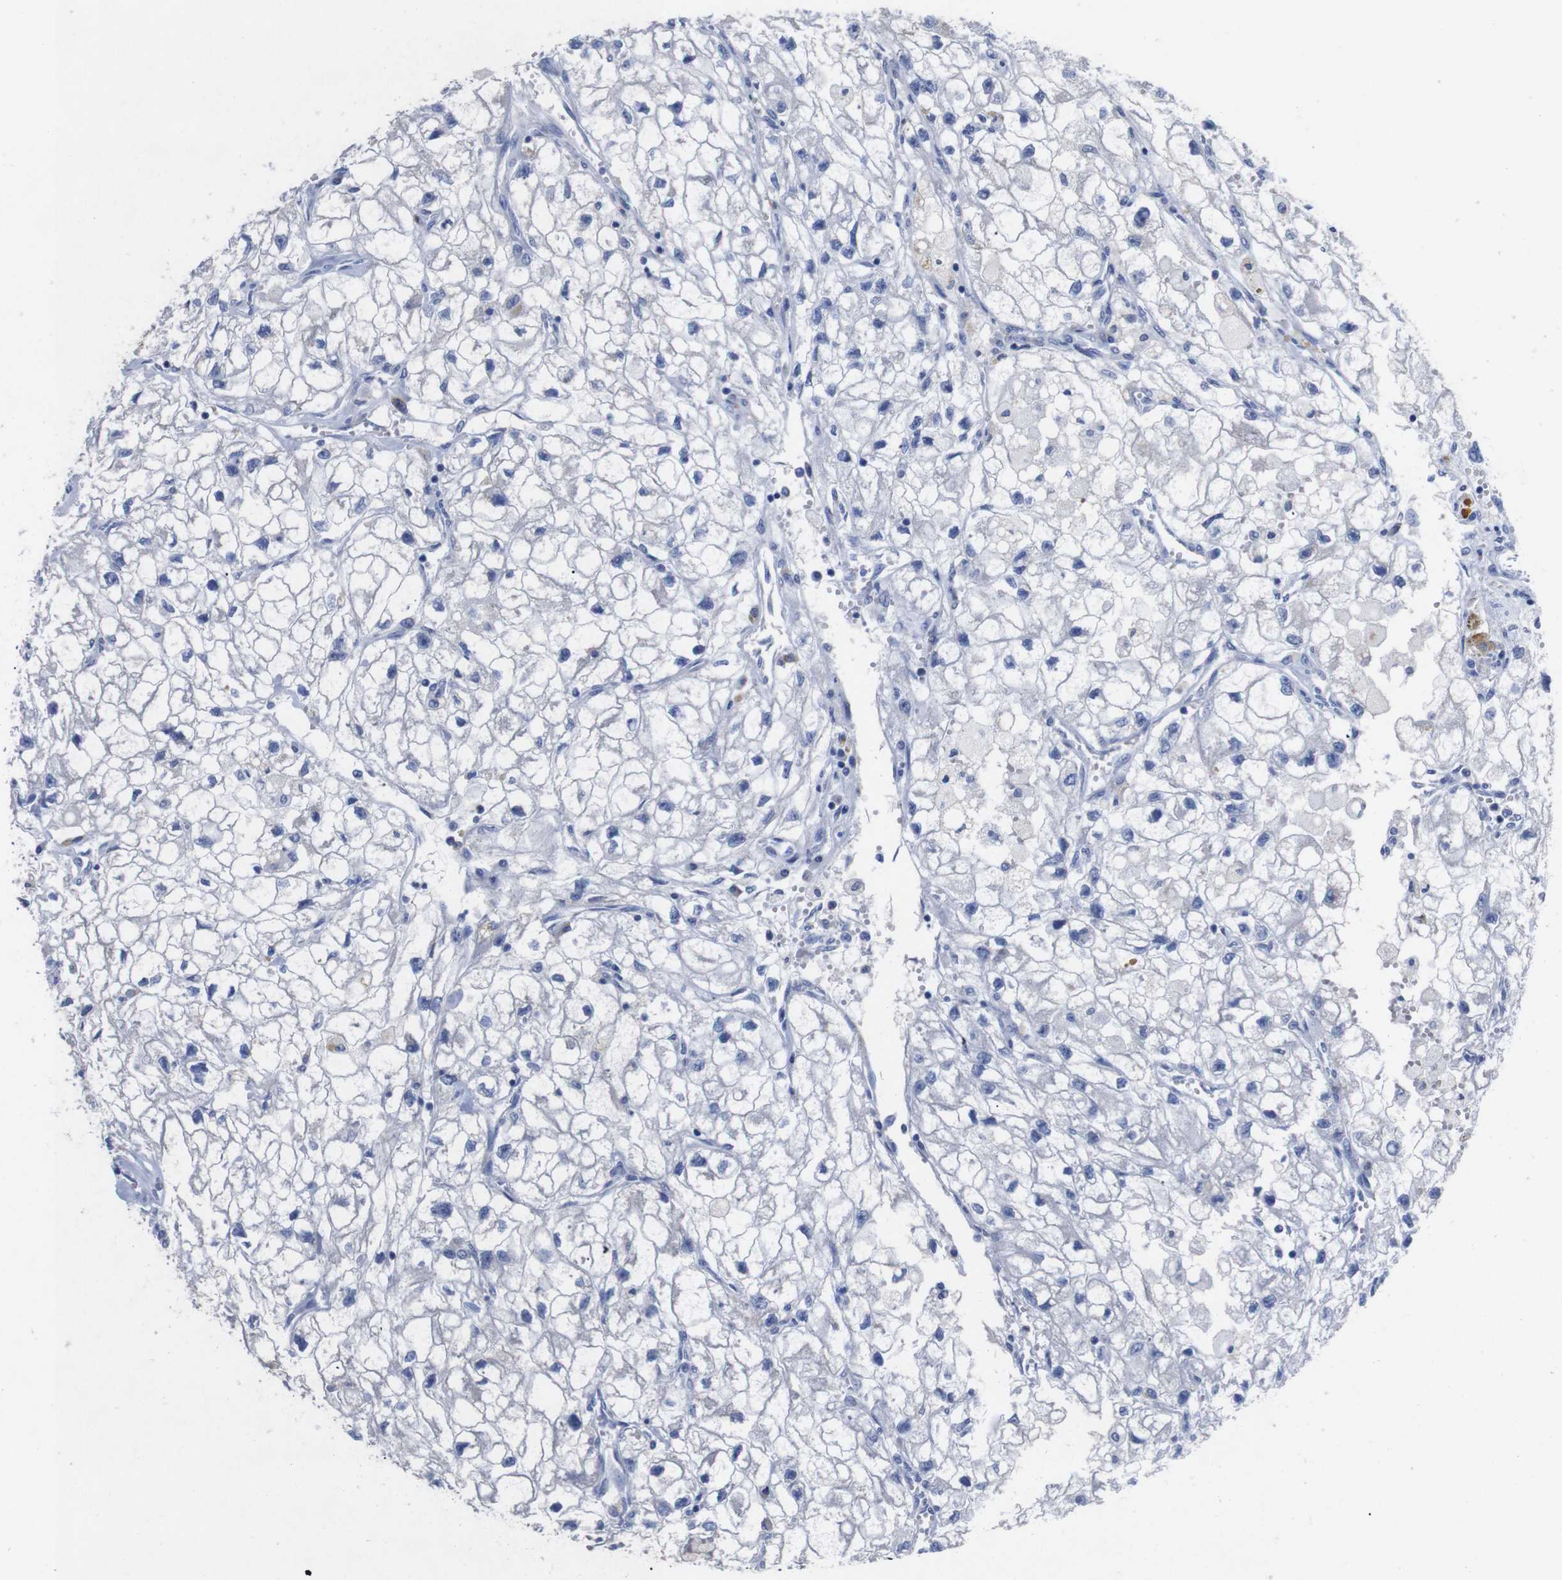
{"staining": {"intensity": "negative", "quantity": "none", "location": "none"}, "tissue": "renal cancer", "cell_type": "Tumor cells", "image_type": "cancer", "snomed": [{"axis": "morphology", "description": "Adenocarcinoma, NOS"}, {"axis": "topography", "description": "Kidney"}], "caption": "Tumor cells are negative for brown protein staining in renal adenocarcinoma. (DAB (3,3'-diaminobenzidine) IHC, high magnification).", "gene": "GJB2", "patient": {"sex": "female", "age": 70}}